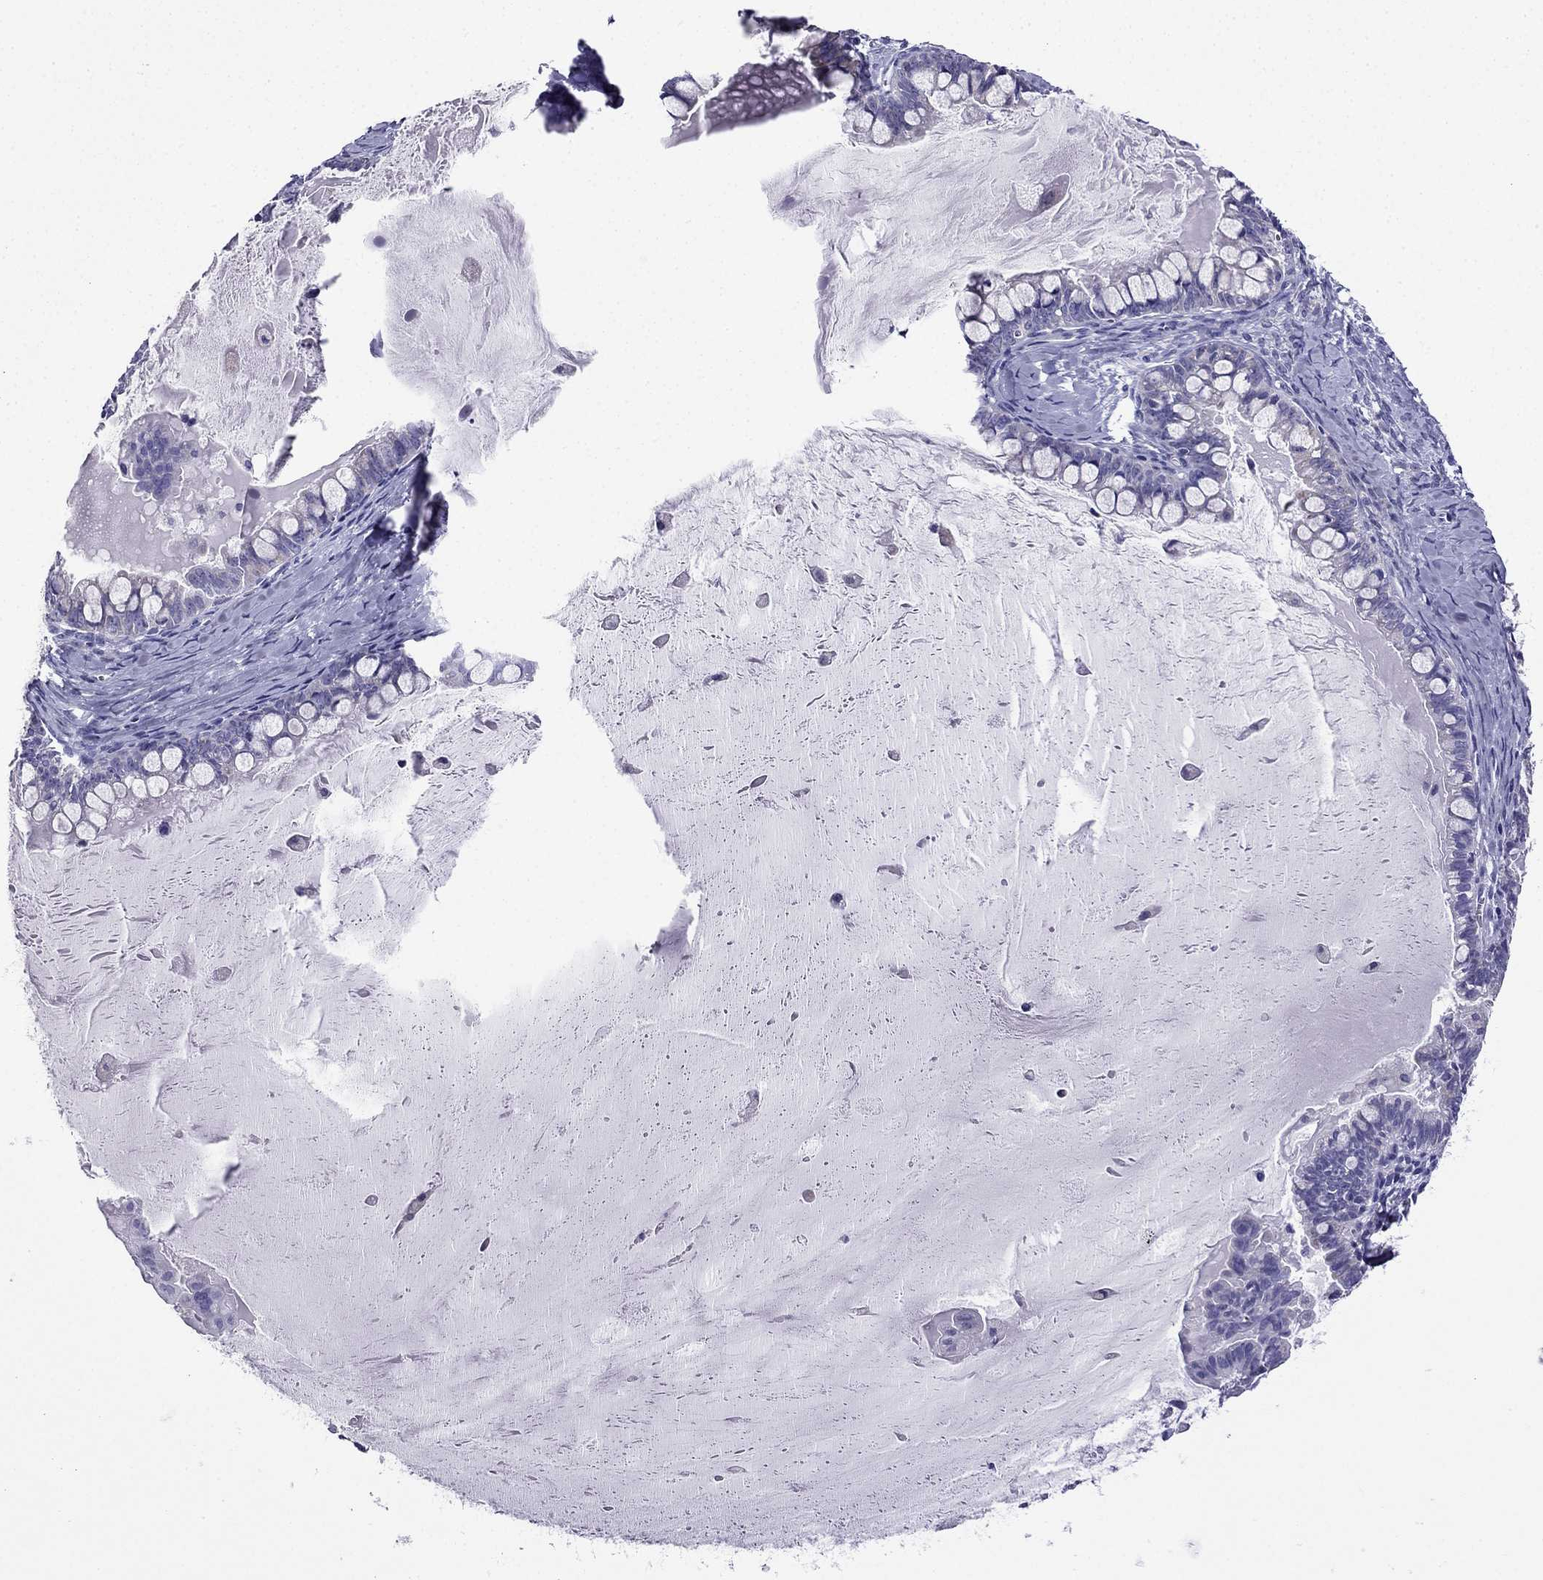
{"staining": {"intensity": "negative", "quantity": "none", "location": "none"}, "tissue": "ovarian cancer", "cell_type": "Tumor cells", "image_type": "cancer", "snomed": [{"axis": "morphology", "description": "Cystadenocarcinoma, mucinous, NOS"}, {"axis": "topography", "description": "Ovary"}], "caption": "Human mucinous cystadenocarcinoma (ovarian) stained for a protein using immunohistochemistry displays no staining in tumor cells.", "gene": "KIF5A", "patient": {"sex": "female", "age": 63}}